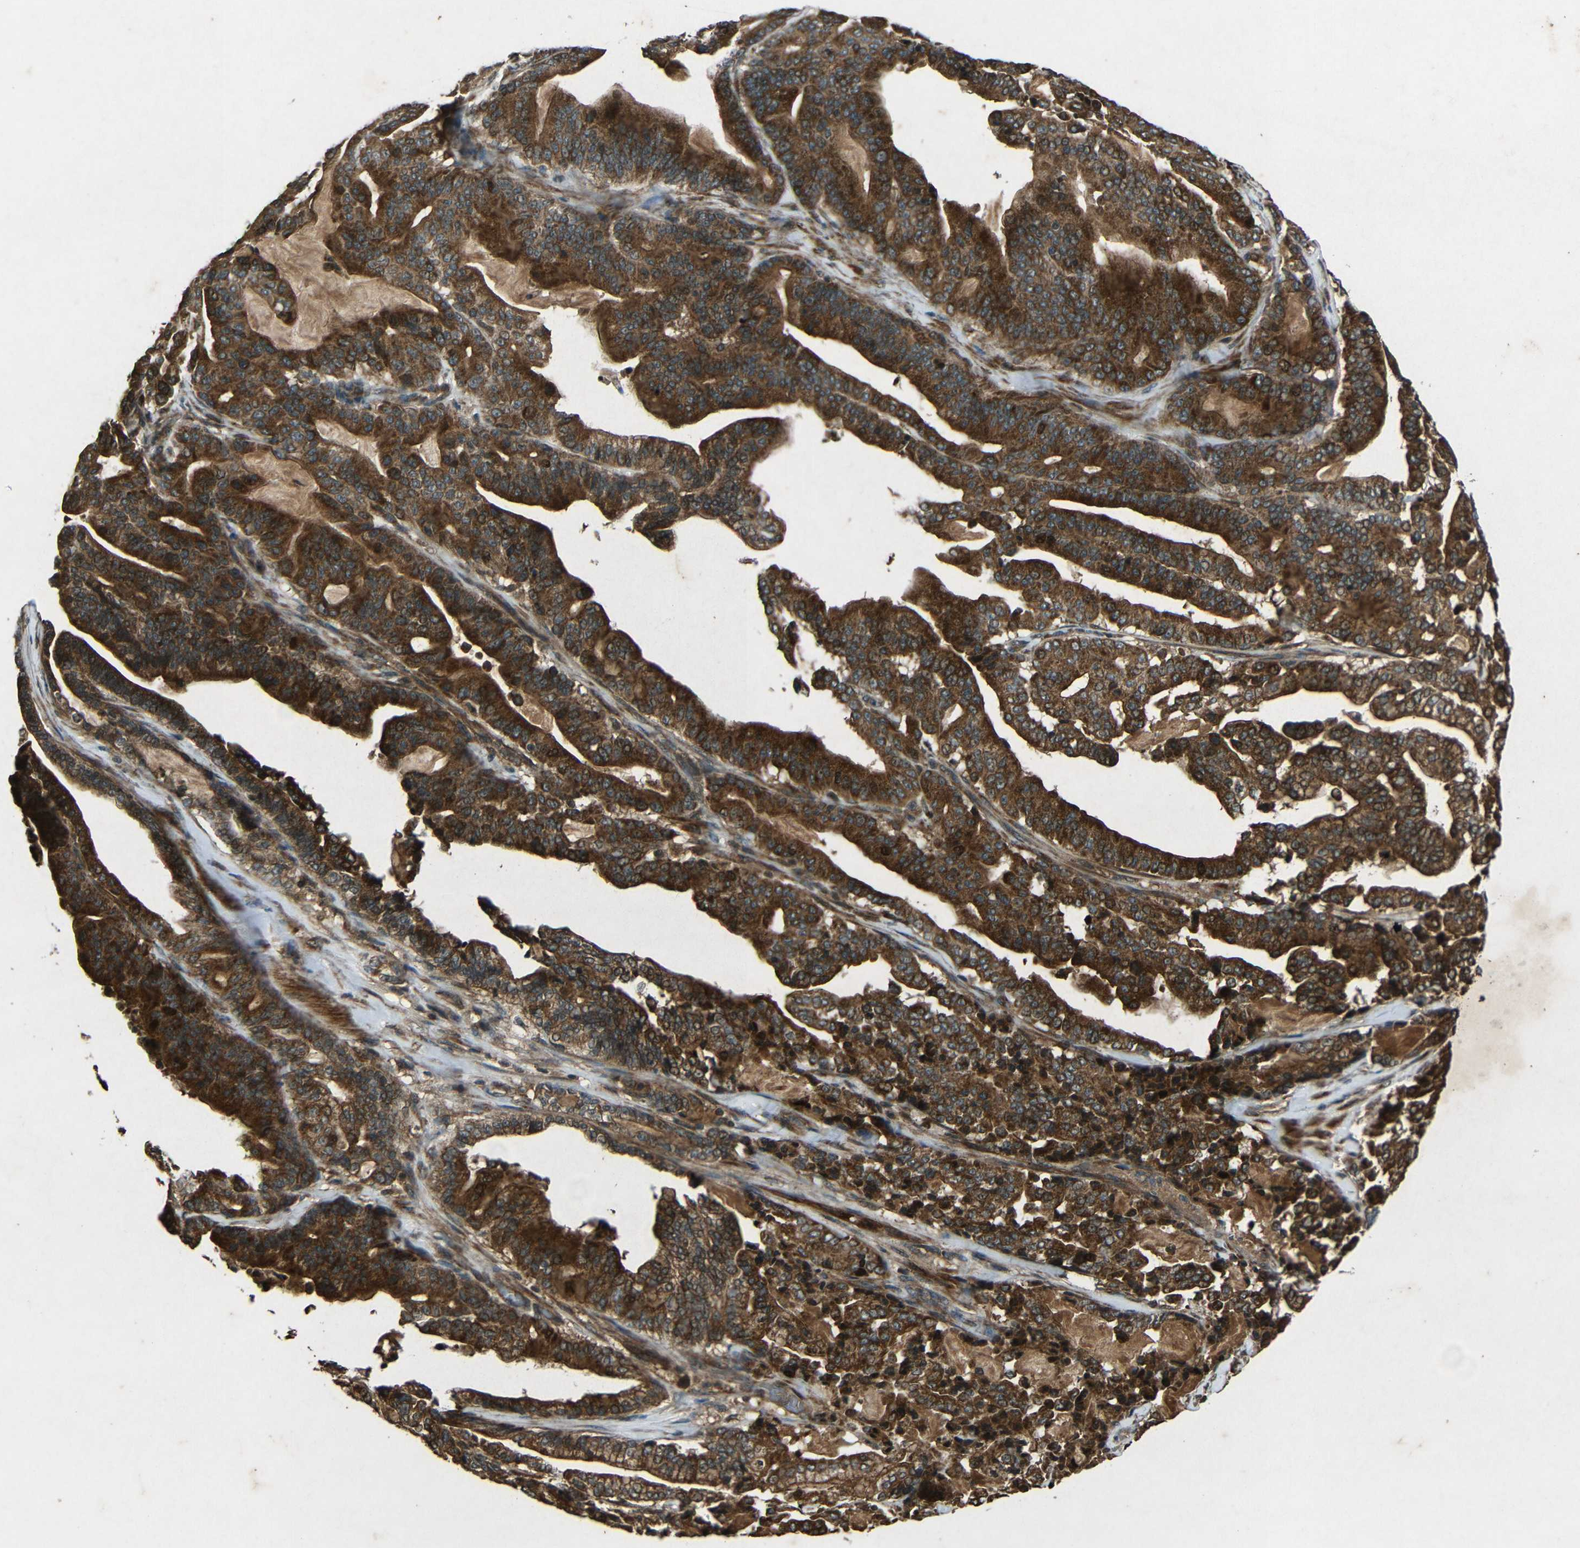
{"staining": {"intensity": "strong", "quantity": ">75%", "location": "cytoplasmic/membranous,nuclear"}, "tissue": "pancreatic cancer", "cell_type": "Tumor cells", "image_type": "cancer", "snomed": [{"axis": "morphology", "description": "Adenocarcinoma, NOS"}, {"axis": "topography", "description": "Pancreas"}], "caption": "Pancreatic adenocarcinoma stained with immunohistochemistry reveals strong cytoplasmic/membranous and nuclear expression in about >75% of tumor cells.", "gene": "PLK2", "patient": {"sex": "male", "age": 63}}